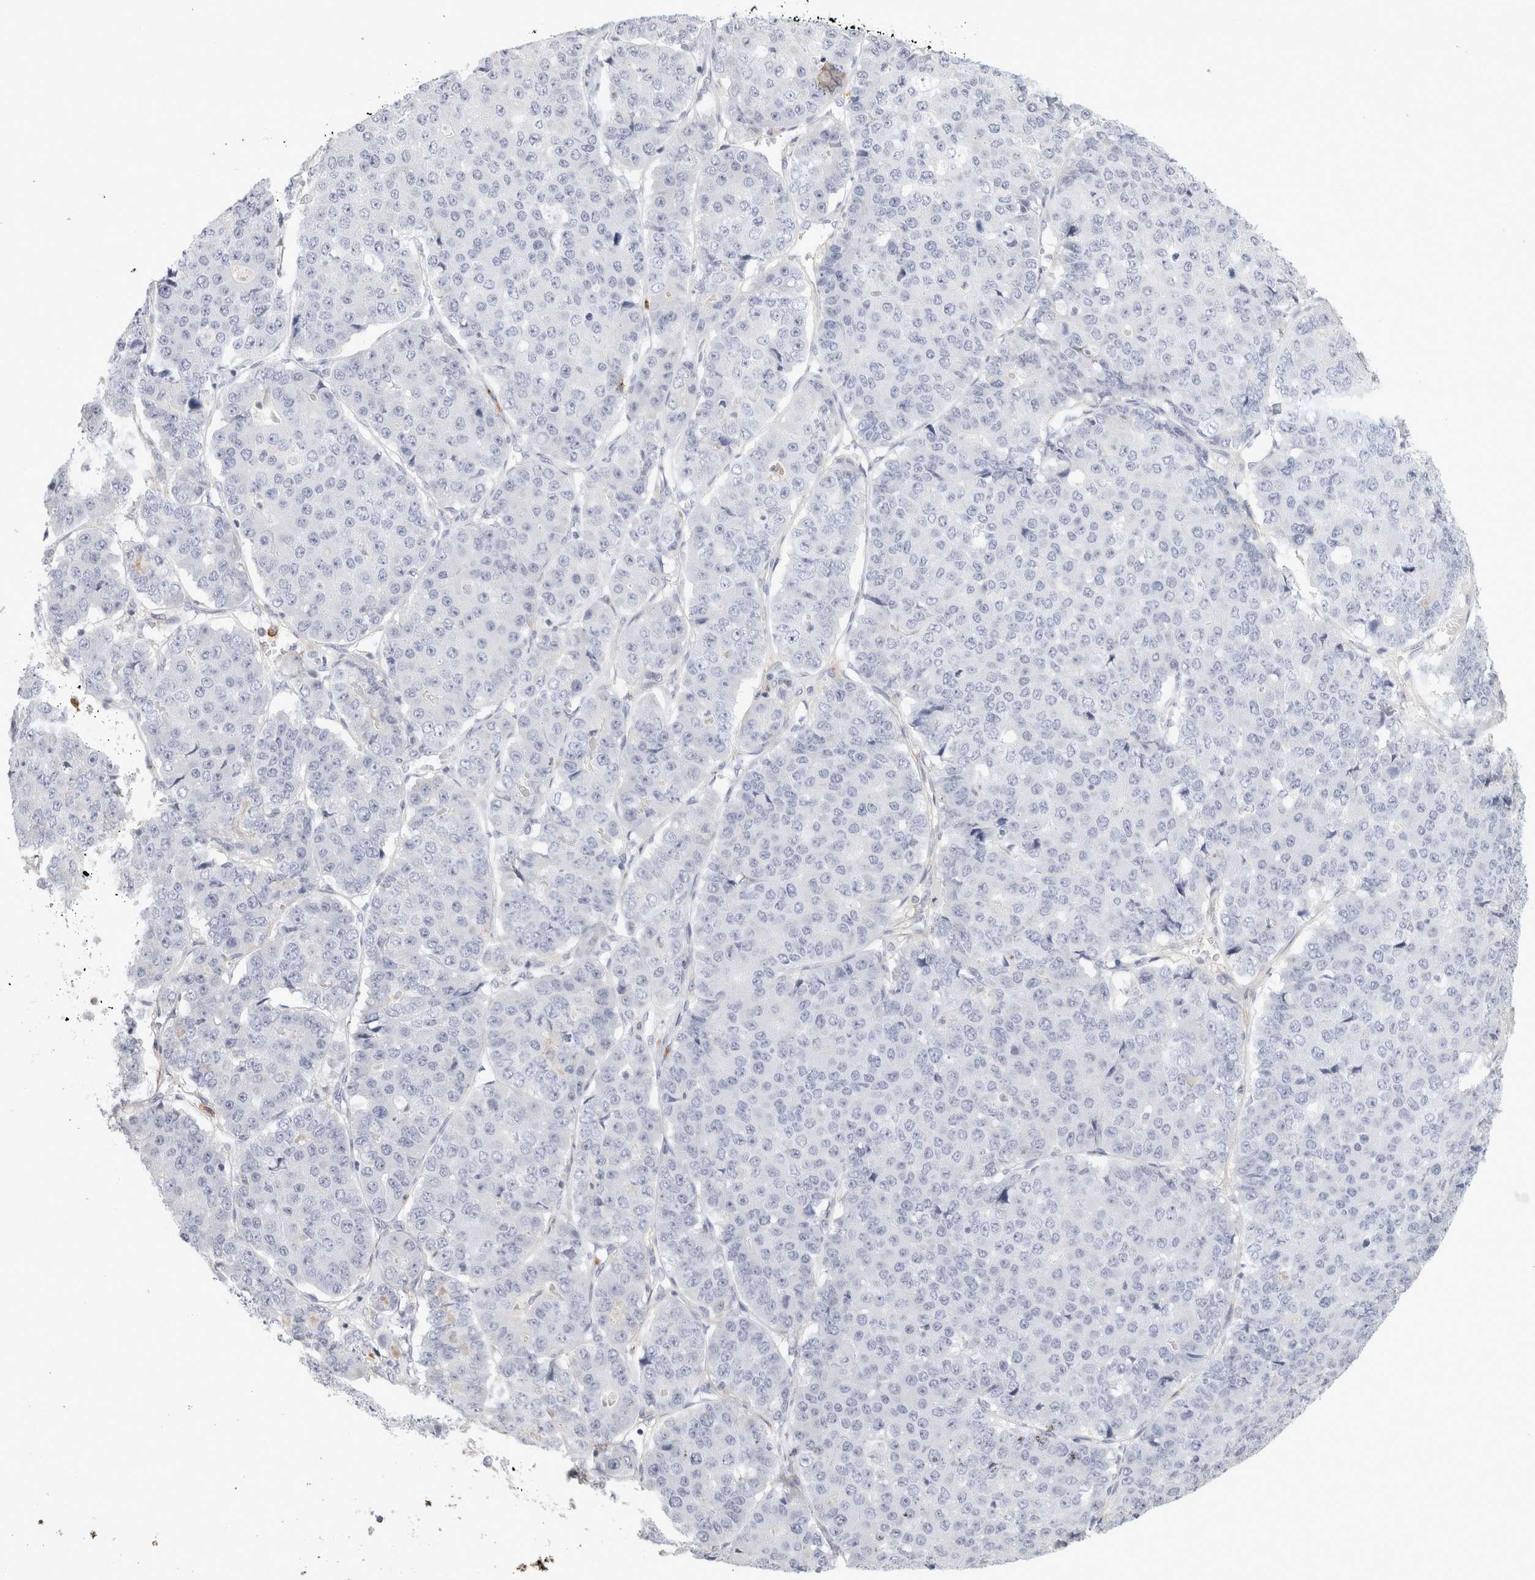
{"staining": {"intensity": "negative", "quantity": "none", "location": "none"}, "tissue": "pancreatic cancer", "cell_type": "Tumor cells", "image_type": "cancer", "snomed": [{"axis": "morphology", "description": "Adenocarcinoma, NOS"}, {"axis": "topography", "description": "Pancreas"}], "caption": "Tumor cells show no significant staining in adenocarcinoma (pancreatic). (IHC, brightfield microscopy, high magnification).", "gene": "FGL2", "patient": {"sex": "male", "age": 50}}